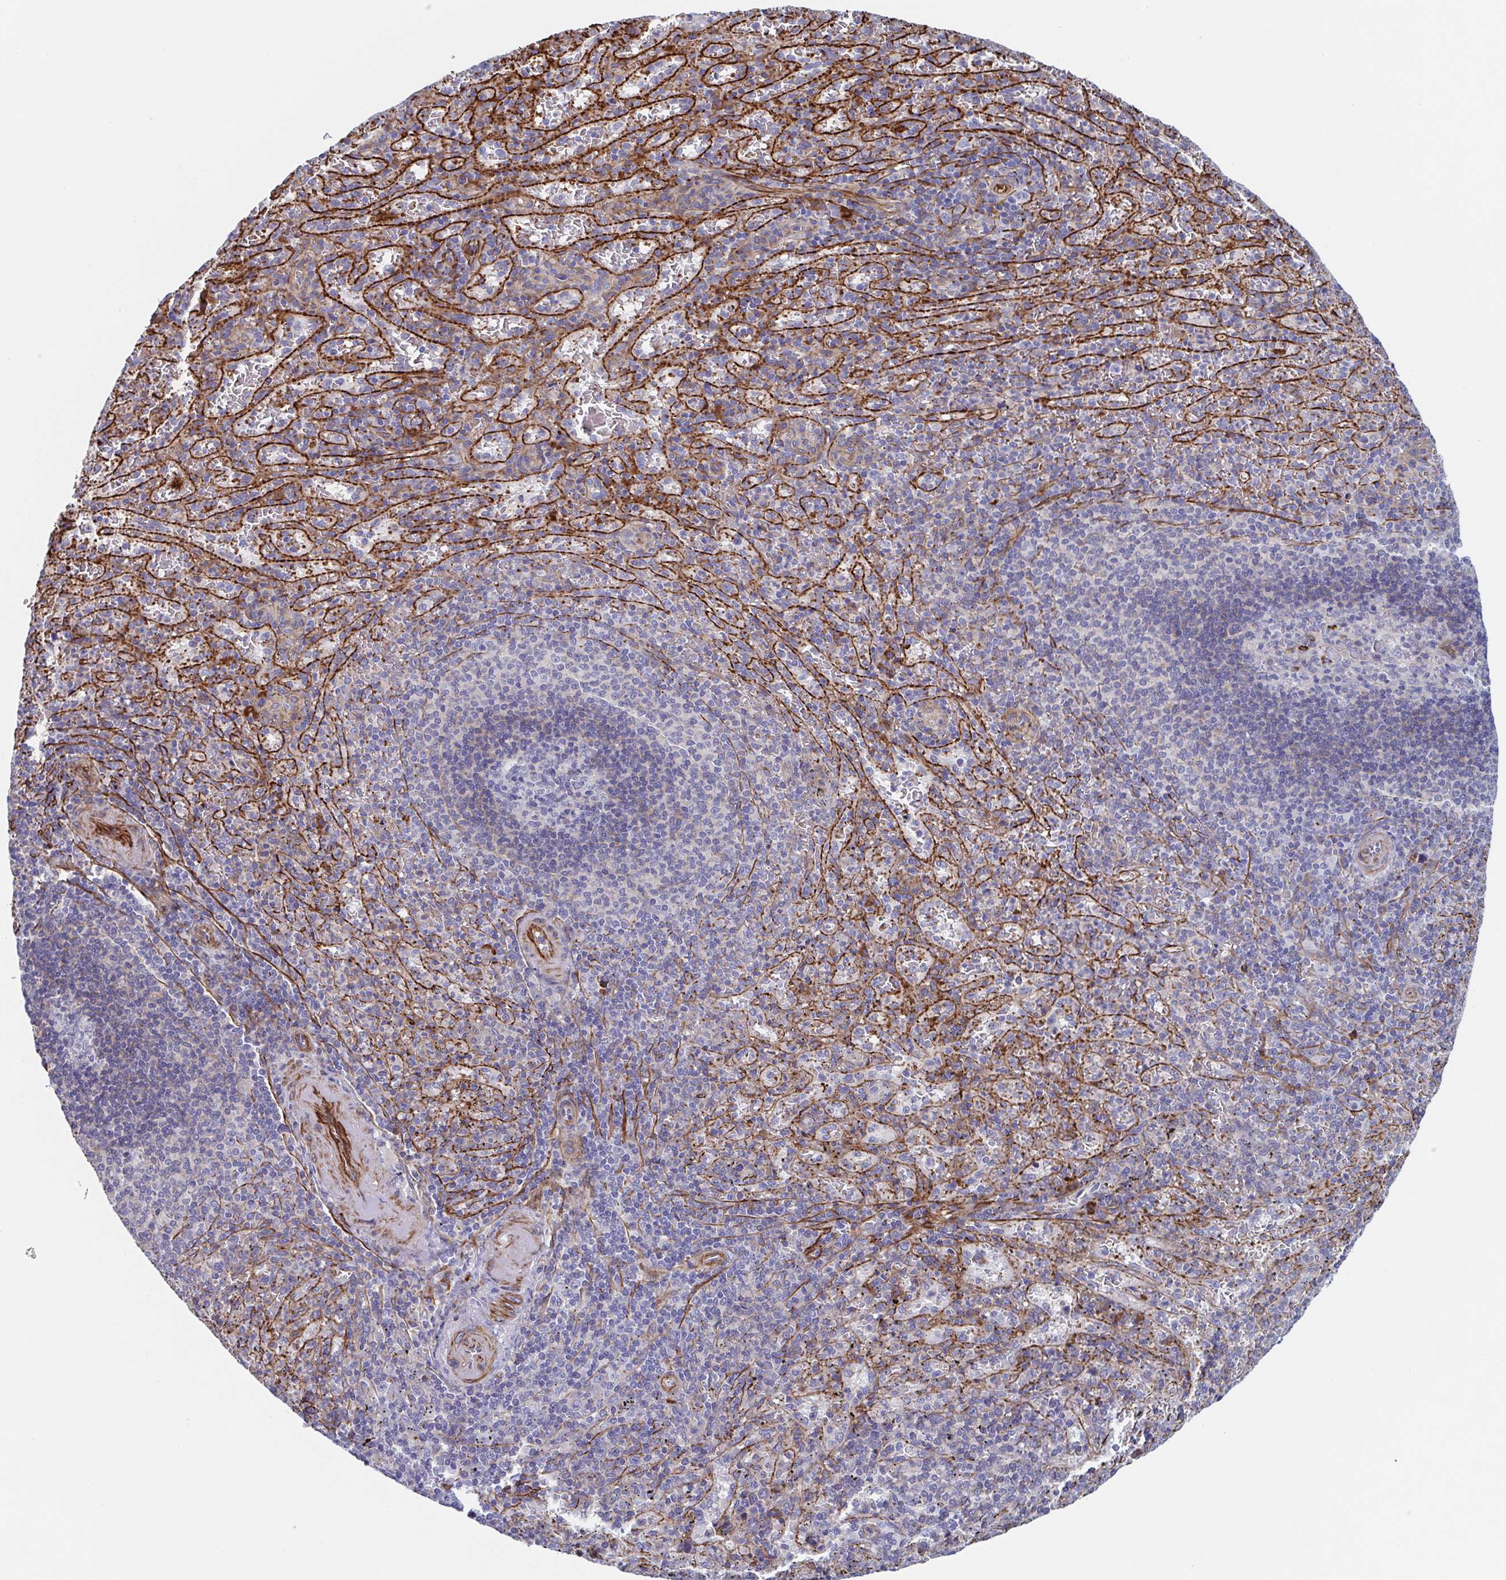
{"staining": {"intensity": "negative", "quantity": "none", "location": "none"}, "tissue": "spleen", "cell_type": "Cells in red pulp", "image_type": "normal", "snomed": [{"axis": "morphology", "description": "Normal tissue, NOS"}, {"axis": "topography", "description": "Spleen"}], "caption": "Cells in red pulp show no significant expression in normal spleen. The staining is performed using DAB (3,3'-diaminobenzidine) brown chromogen with nuclei counter-stained in using hematoxylin.", "gene": "KLC3", "patient": {"sex": "male", "age": 57}}